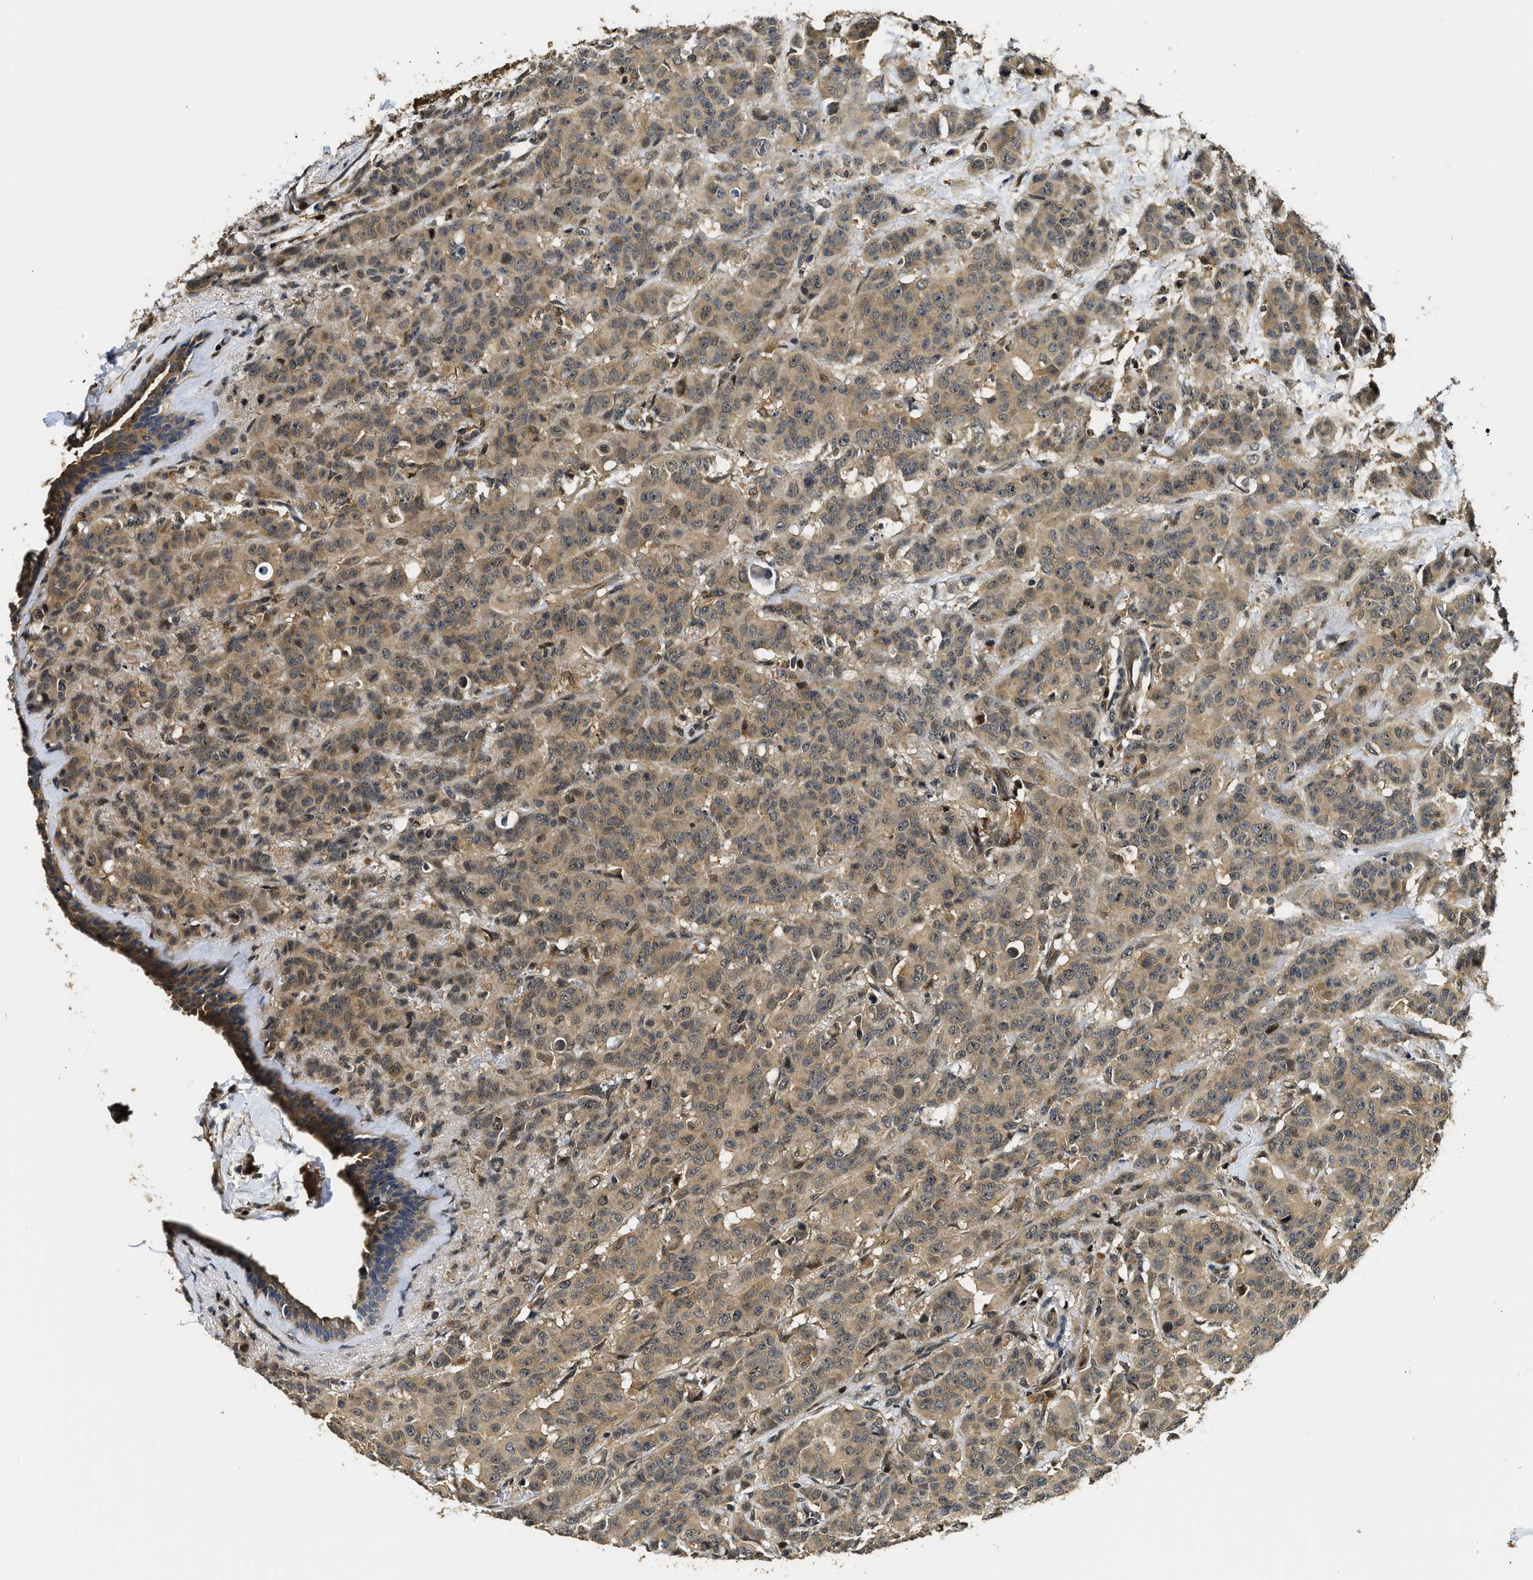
{"staining": {"intensity": "moderate", "quantity": ">75%", "location": "cytoplasmic/membranous"}, "tissue": "breast cancer", "cell_type": "Tumor cells", "image_type": "cancer", "snomed": [{"axis": "morphology", "description": "Normal tissue, NOS"}, {"axis": "morphology", "description": "Duct carcinoma"}, {"axis": "topography", "description": "Breast"}], "caption": "Breast cancer was stained to show a protein in brown. There is medium levels of moderate cytoplasmic/membranous expression in about >75% of tumor cells. The staining was performed using DAB (3,3'-diaminobenzidine), with brown indicating positive protein expression. Nuclei are stained blue with hematoxylin.", "gene": "ADSL", "patient": {"sex": "female", "age": 40}}